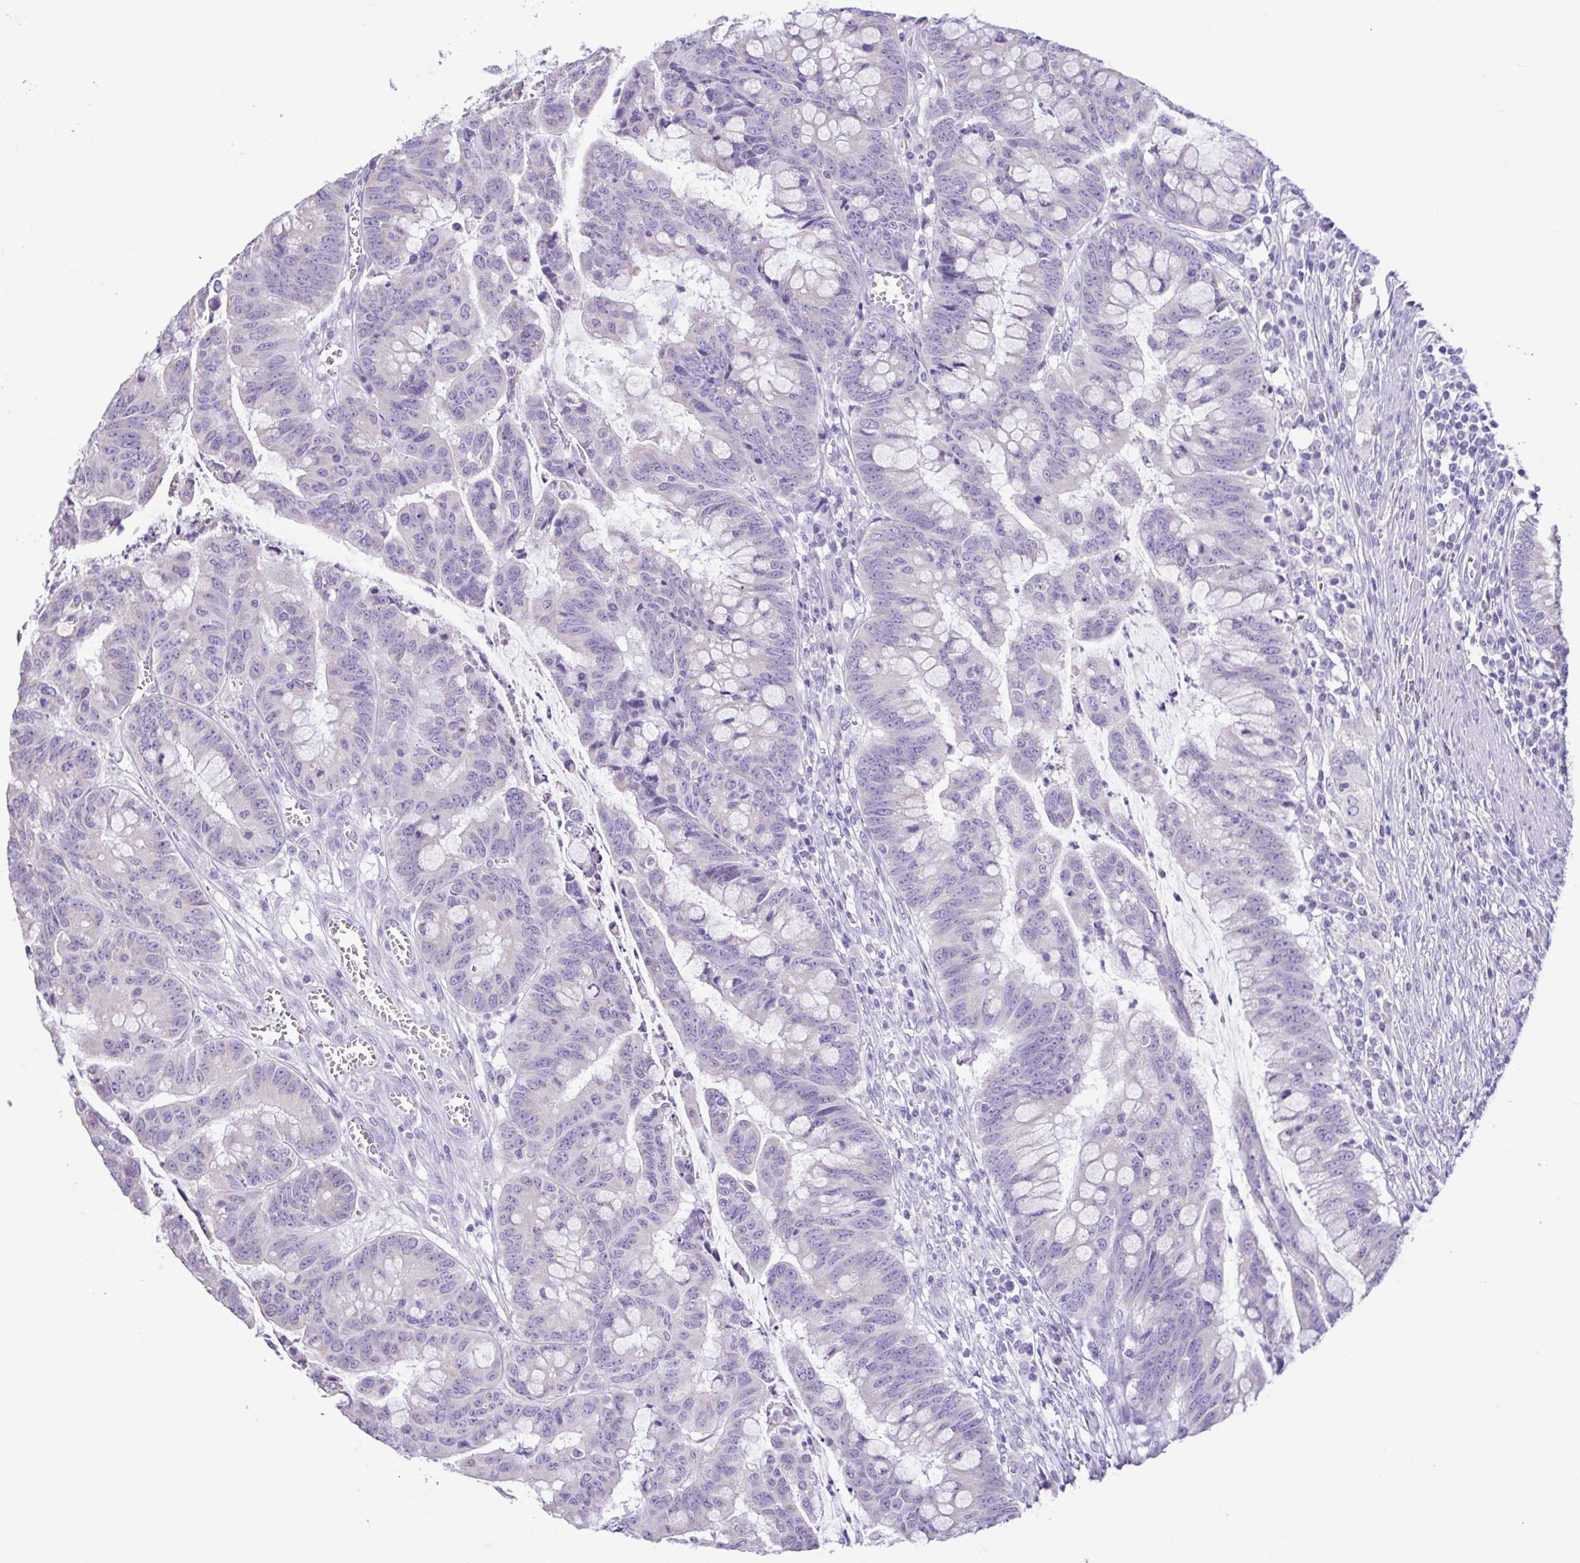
{"staining": {"intensity": "negative", "quantity": "none", "location": "none"}, "tissue": "colorectal cancer", "cell_type": "Tumor cells", "image_type": "cancer", "snomed": [{"axis": "morphology", "description": "Adenocarcinoma, NOS"}, {"axis": "topography", "description": "Colon"}], "caption": "Adenocarcinoma (colorectal) was stained to show a protein in brown. There is no significant staining in tumor cells.", "gene": "CD72", "patient": {"sex": "male", "age": 62}}